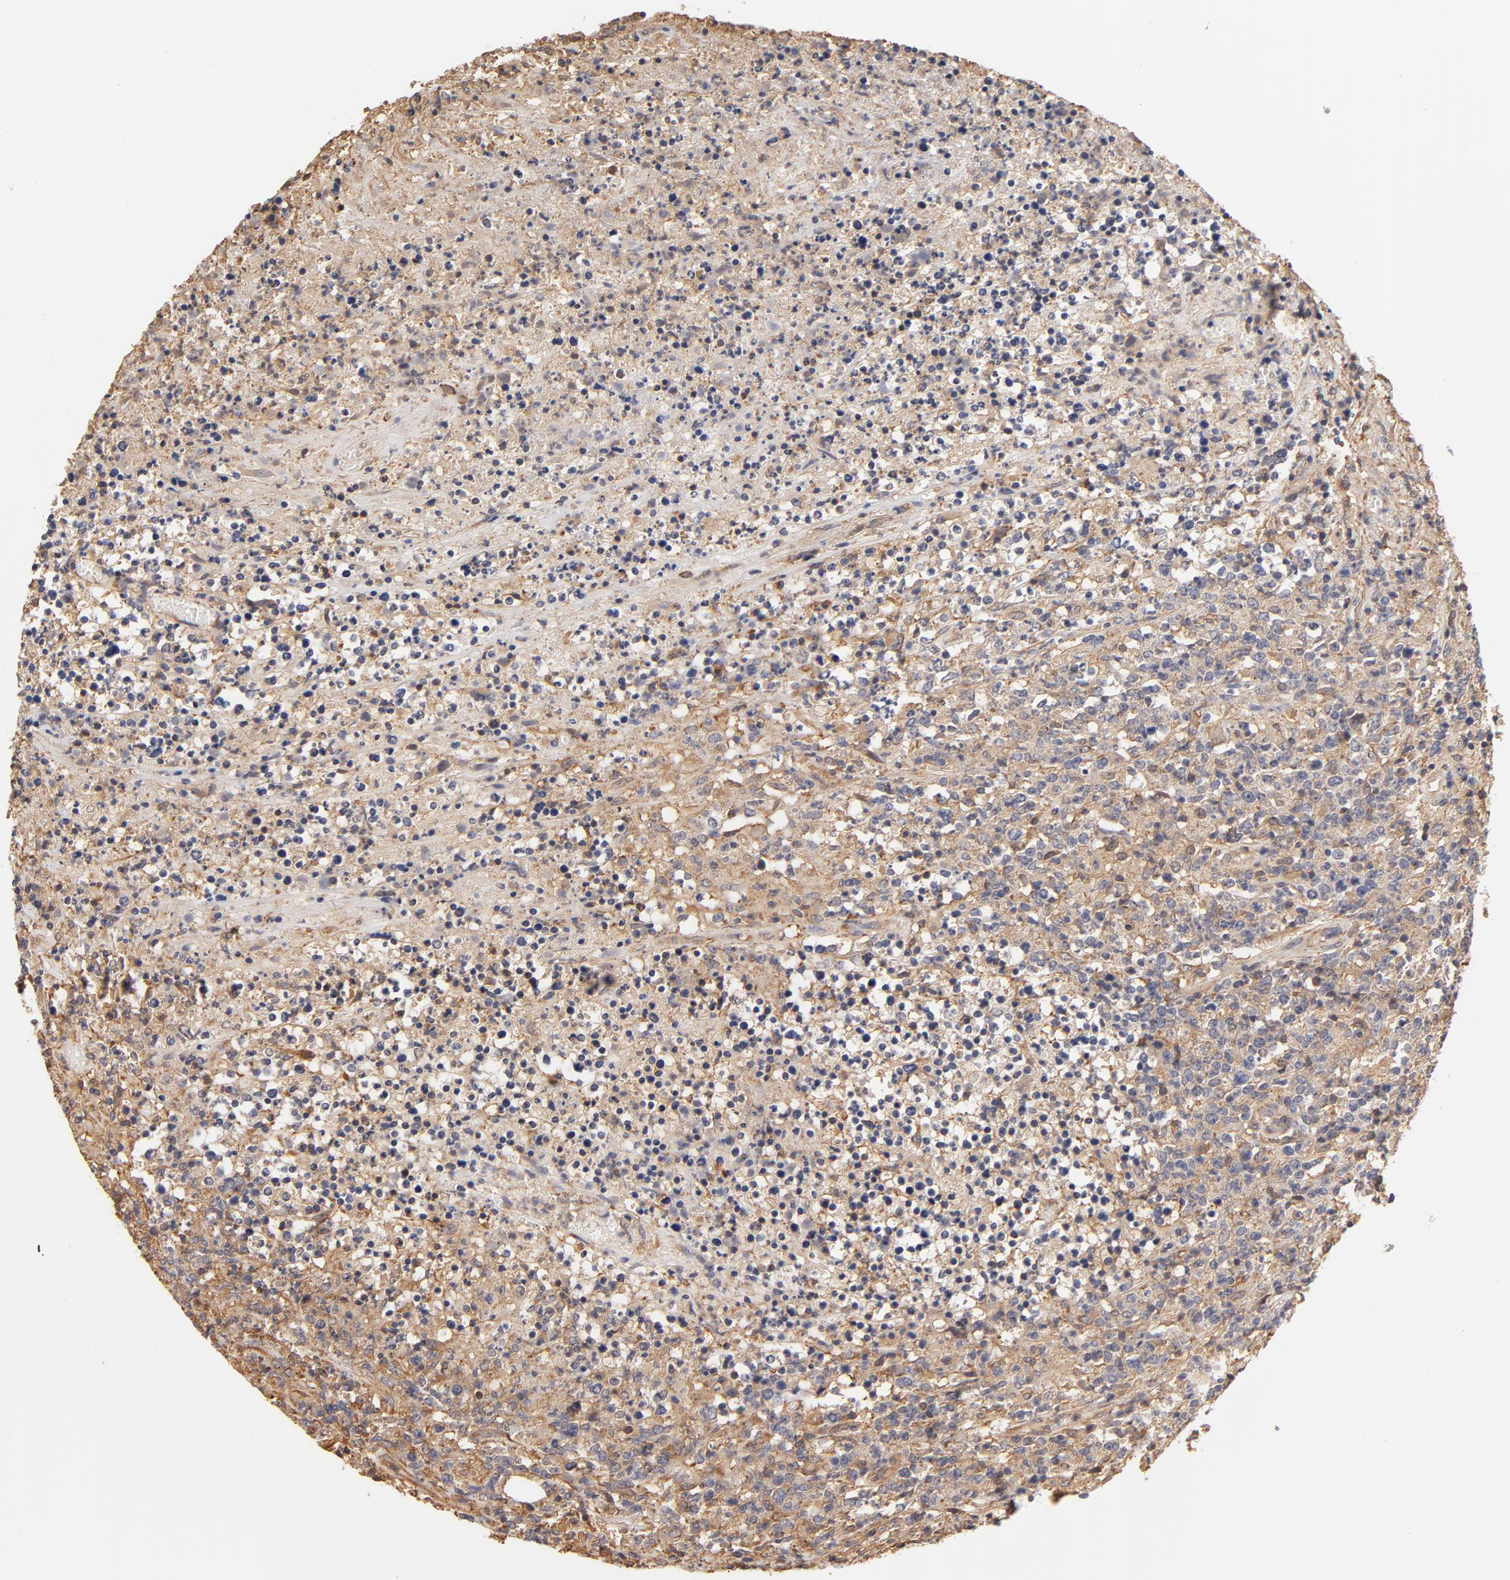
{"staining": {"intensity": "moderate", "quantity": ">75%", "location": "cytoplasmic/membranous"}, "tissue": "lymphoma", "cell_type": "Tumor cells", "image_type": "cancer", "snomed": [{"axis": "morphology", "description": "Malignant lymphoma, non-Hodgkin's type, High grade"}, {"axis": "topography", "description": "Lymph node"}], "caption": "Moderate cytoplasmic/membranous protein positivity is appreciated in approximately >75% of tumor cells in high-grade malignant lymphoma, non-Hodgkin's type. Using DAB (brown) and hematoxylin (blue) stains, captured at high magnification using brightfield microscopy.", "gene": "FCMR", "patient": {"sex": "female", "age": 84}}